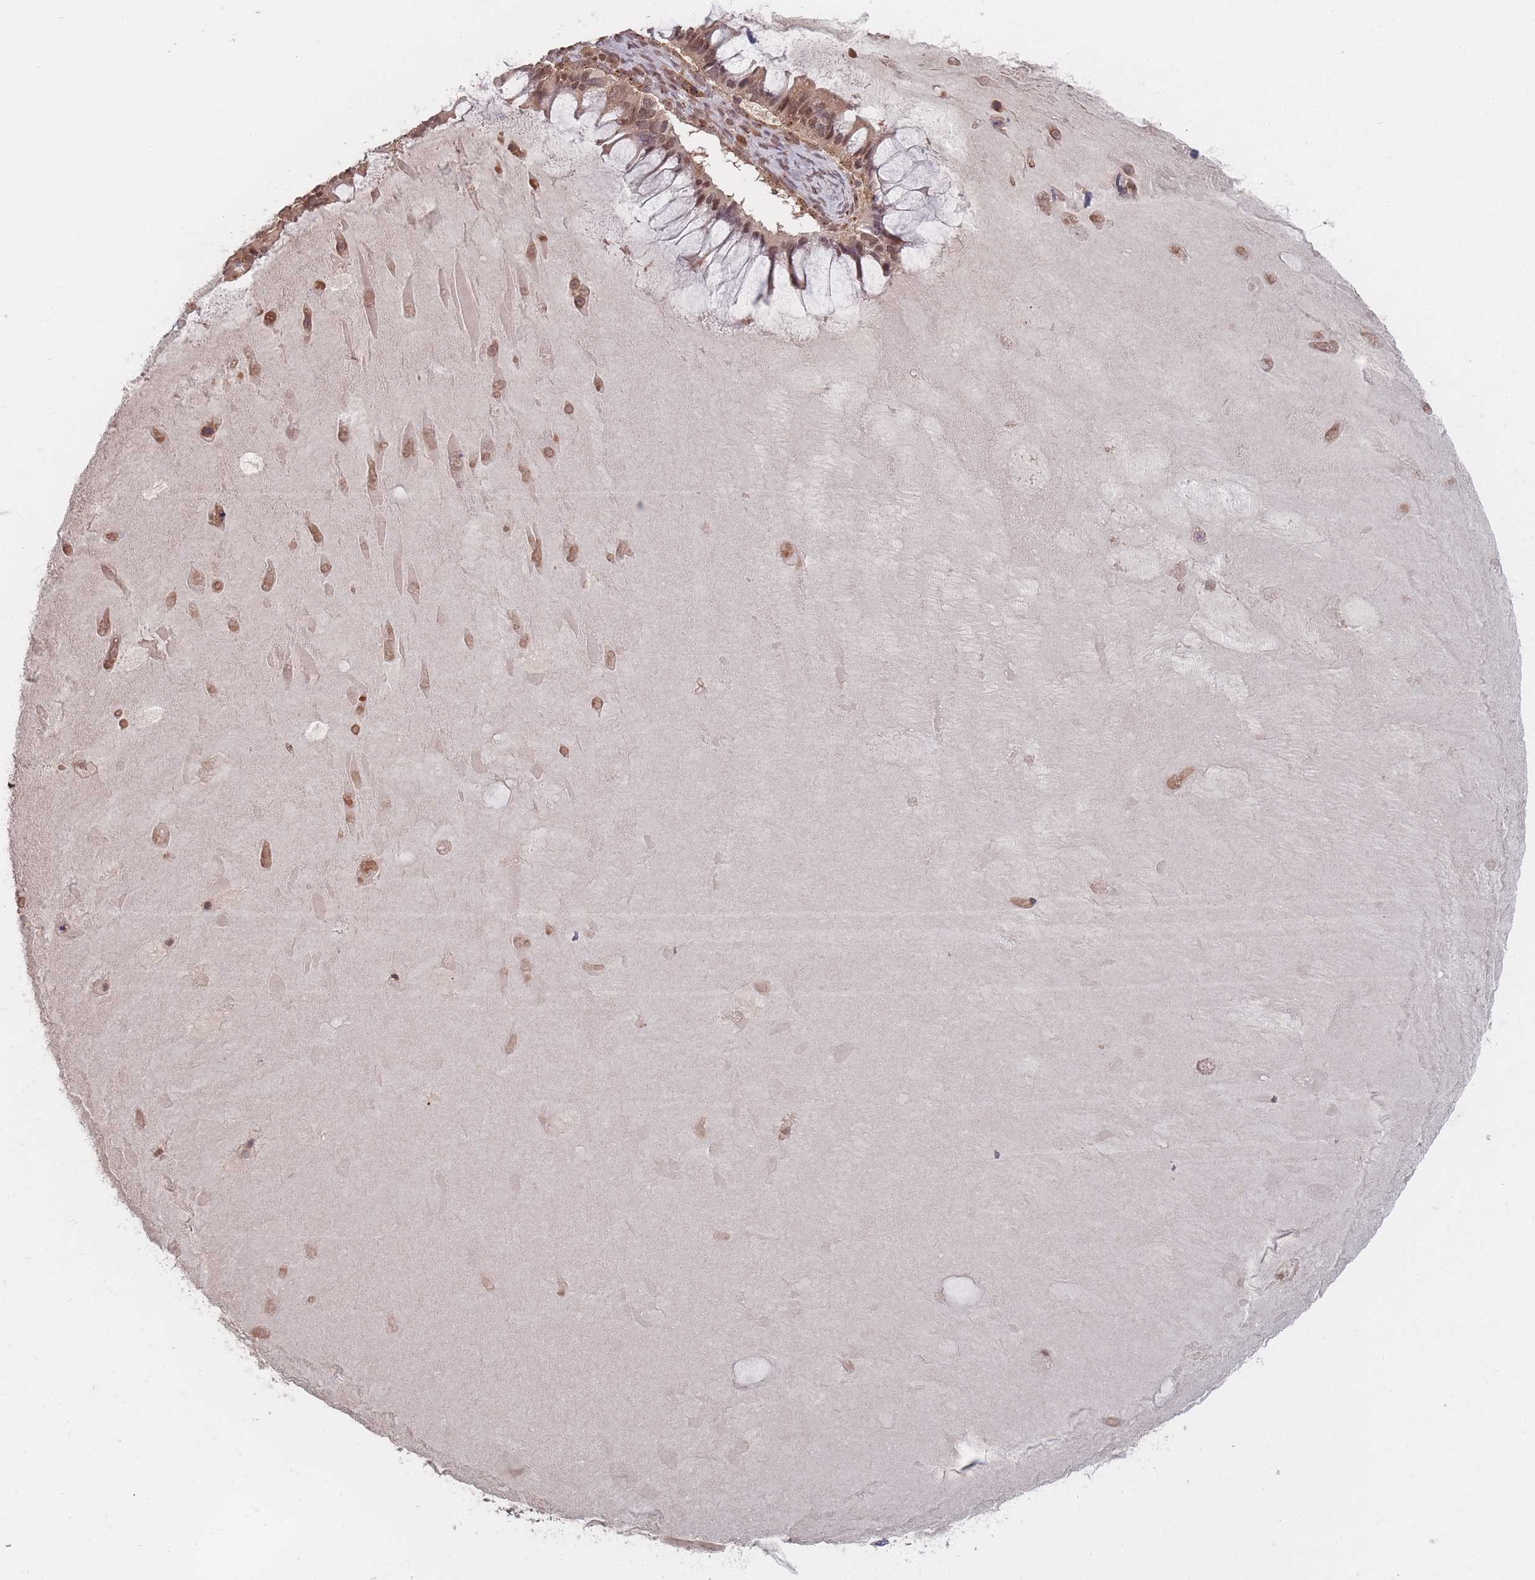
{"staining": {"intensity": "moderate", "quantity": ">75%", "location": "cytoplasmic/membranous,nuclear"}, "tissue": "ovarian cancer", "cell_type": "Tumor cells", "image_type": "cancer", "snomed": [{"axis": "morphology", "description": "Cystadenocarcinoma, mucinous, NOS"}, {"axis": "topography", "description": "Ovary"}], "caption": "Immunohistochemistry micrograph of ovarian cancer stained for a protein (brown), which reveals medium levels of moderate cytoplasmic/membranous and nuclear positivity in approximately >75% of tumor cells.", "gene": "CNTRL", "patient": {"sex": "female", "age": 61}}